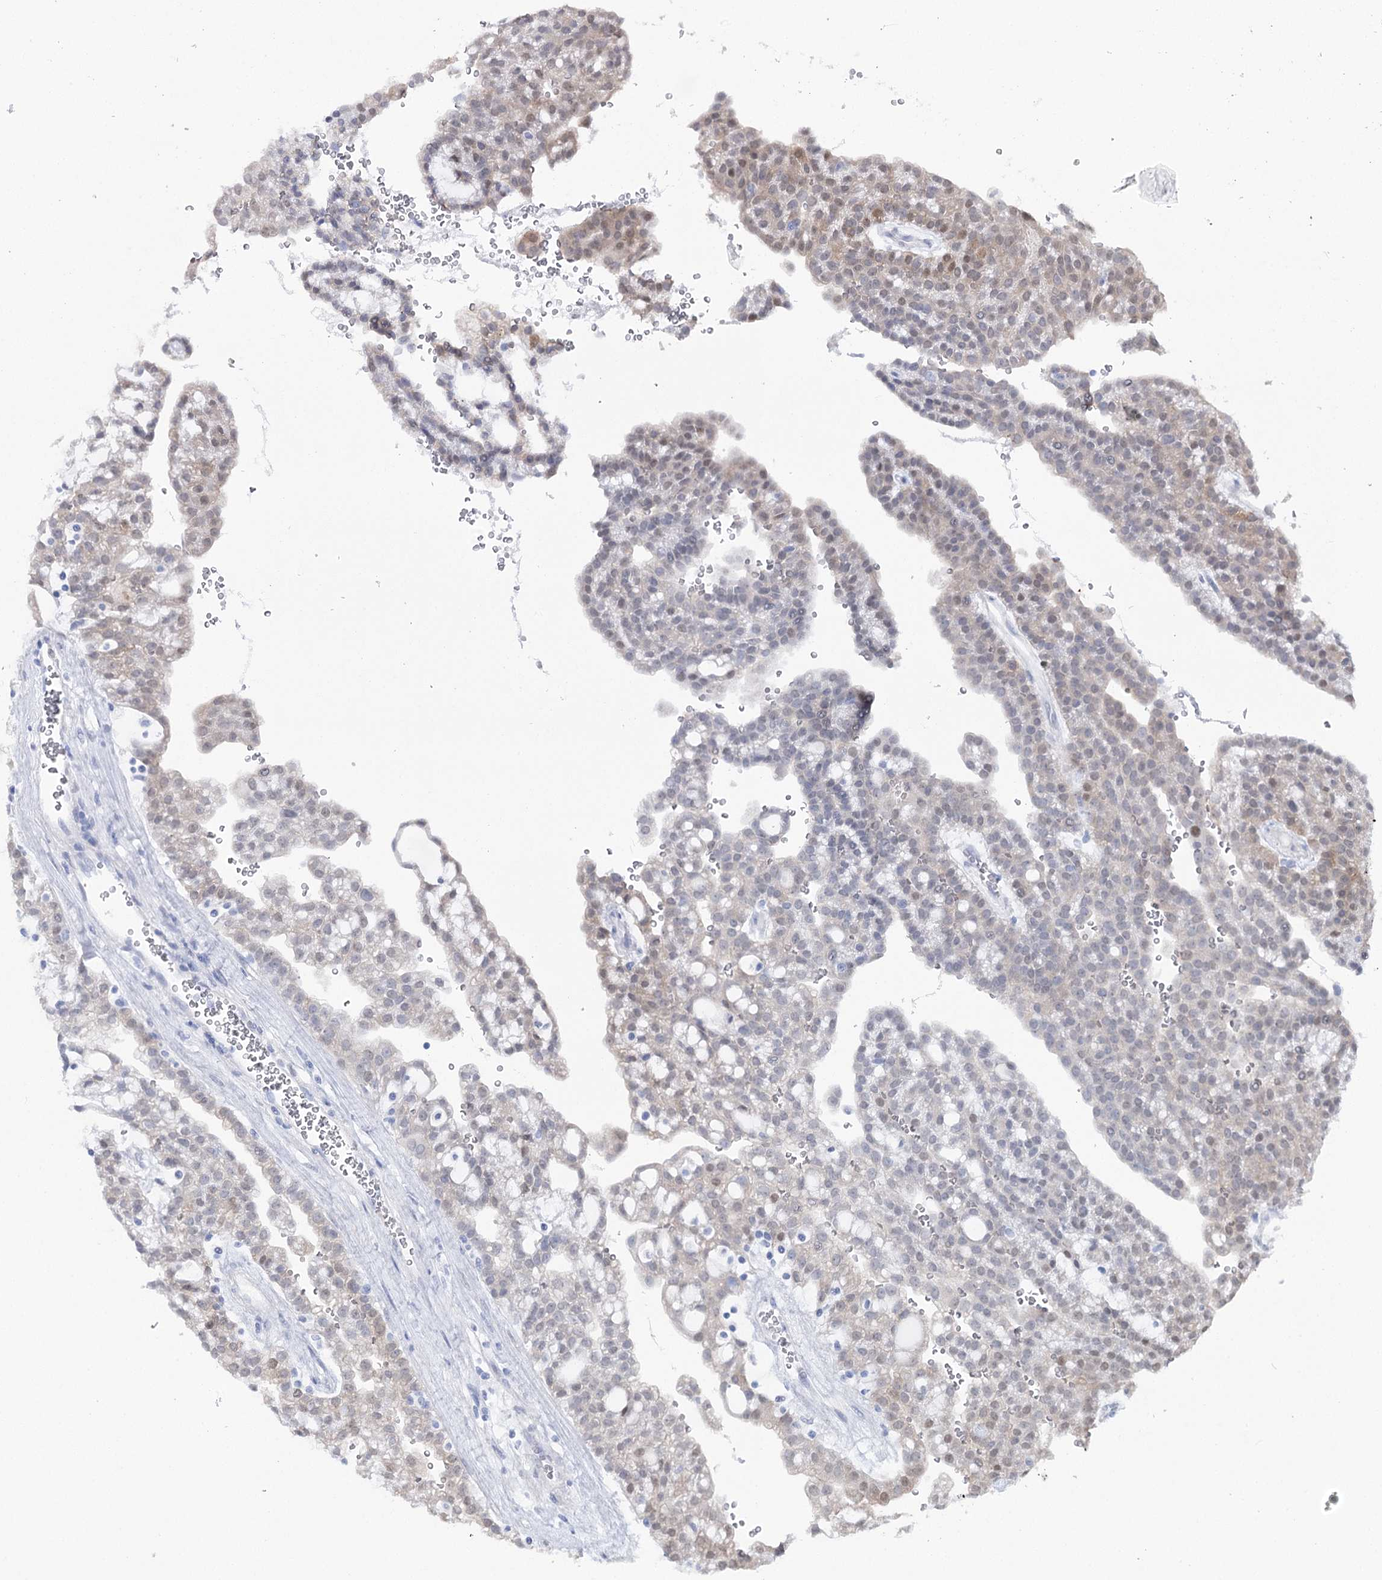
{"staining": {"intensity": "moderate", "quantity": "<25%", "location": "nuclear"}, "tissue": "renal cancer", "cell_type": "Tumor cells", "image_type": "cancer", "snomed": [{"axis": "morphology", "description": "Adenocarcinoma, NOS"}, {"axis": "topography", "description": "Kidney"}], "caption": "Immunohistochemical staining of renal cancer shows low levels of moderate nuclear positivity in about <25% of tumor cells.", "gene": "UGDH", "patient": {"sex": "male", "age": 63}}